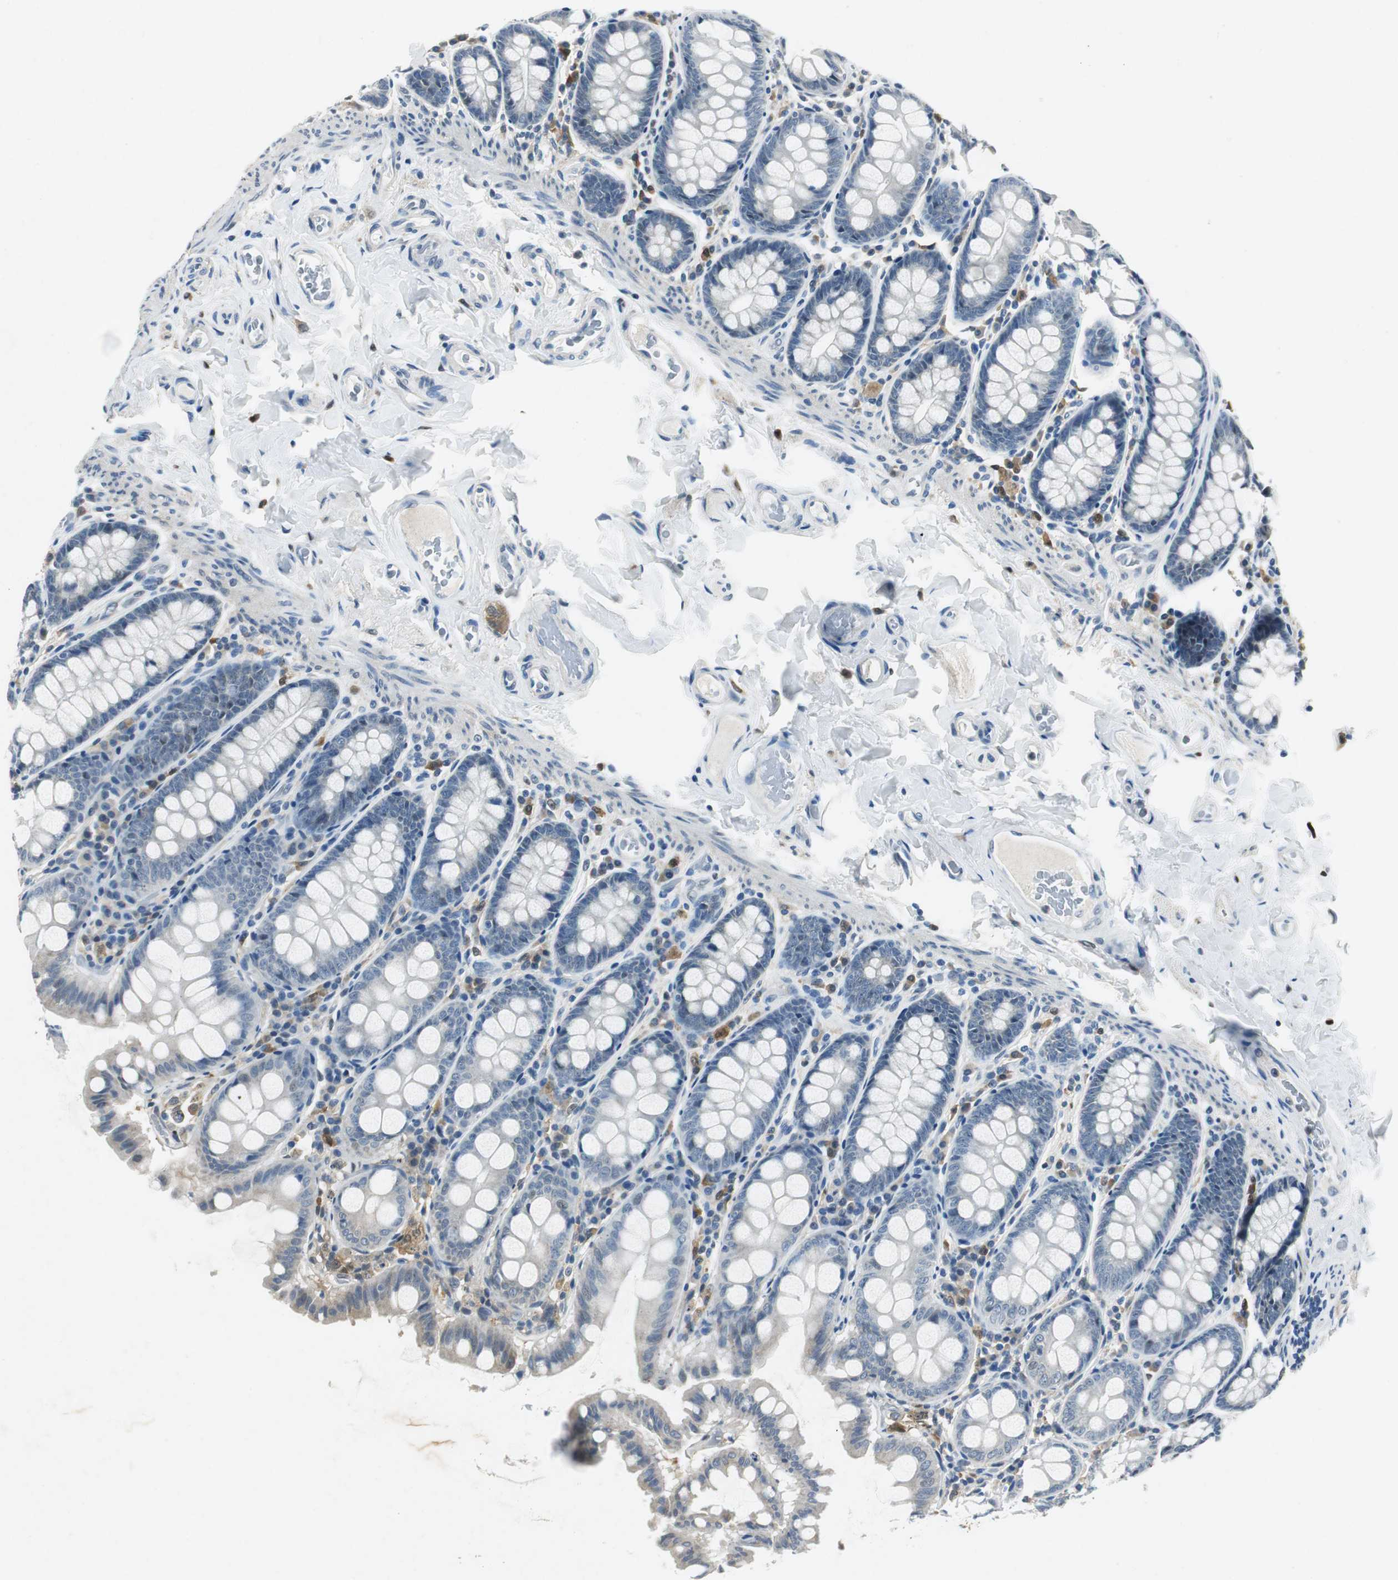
{"staining": {"intensity": "negative", "quantity": "none", "location": "none"}, "tissue": "colon", "cell_type": "Endothelial cells", "image_type": "normal", "snomed": [{"axis": "morphology", "description": "Normal tissue, NOS"}, {"axis": "topography", "description": "Colon"}], "caption": "The IHC histopathology image has no significant staining in endothelial cells of colon. Brightfield microscopy of immunohistochemistry (IHC) stained with DAB (brown) and hematoxylin (blue), captured at high magnification.", "gene": "ME1", "patient": {"sex": "female", "age": 61}}